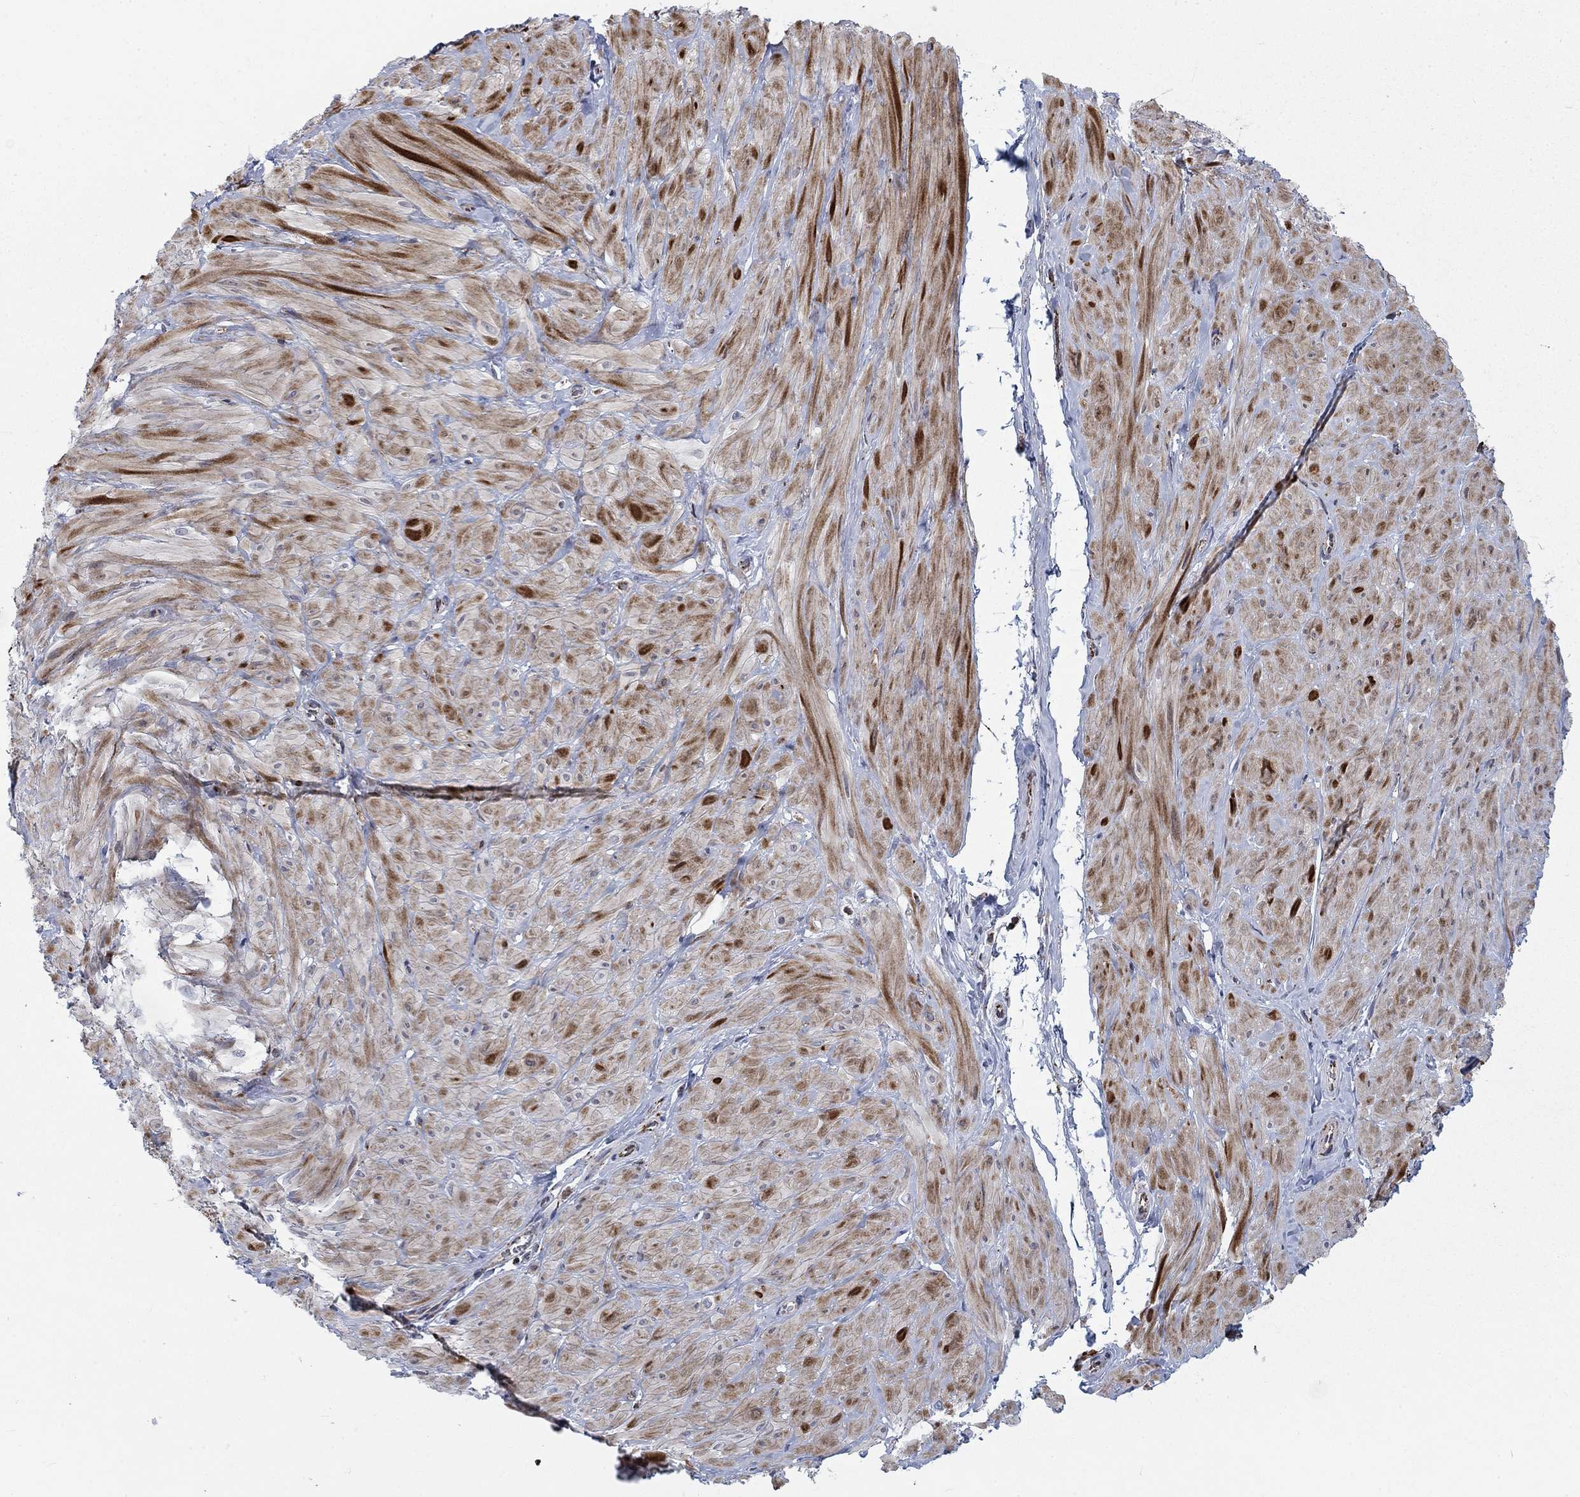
{"staining": {"intensity": "negative", "quantity": "none", "location": "none"}, "tissue": "soft tissue", "cell_type": "Fibroblasts", "image_type": "normal", "snomed": [{"axis": "morphology", "description": "Normal tissue, NOS"}, {"axis": "topography", "description": "Smooth muscle"}, {"axis": "topography", "description": "Peripheral nerve tissue"}], "caption": "Protein analysis of benign soft tissue demonstrates no significant staining in fibroblasts. The staining is performed using DAB brown chromogen with nuclei counter-stained in using hematoxylin.", "gene": "MOAP1", "patient": {"sex": "male", "age": 22}}